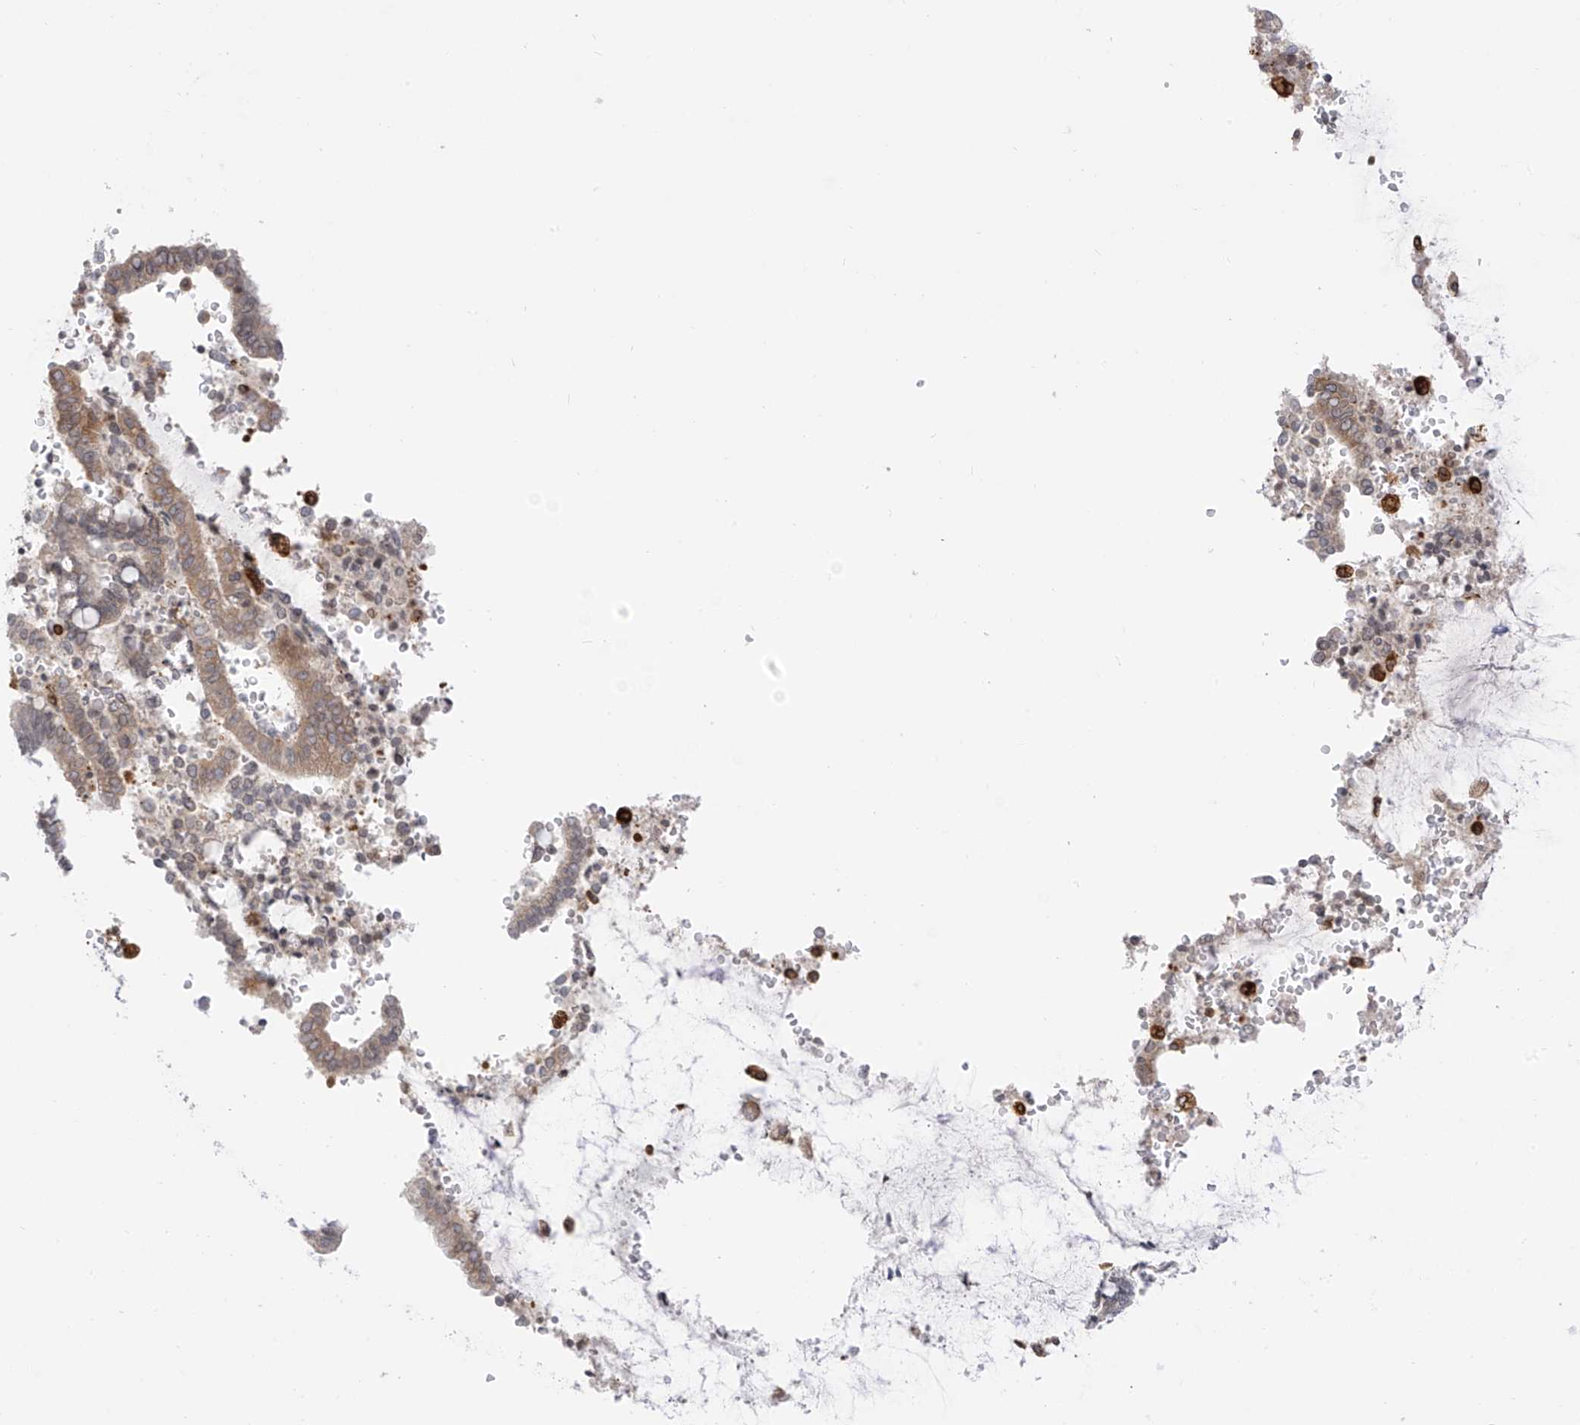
{"staining": {"intensity": "weak", "quantity": "25%-75%", "location": "cytoplasmic/membranous"}, "tissue": "cervical cancer", "cell_type": "Tumor cells", "image_type": "cancer", "snomed": [{"axis": "morphology", "description": "Adenocarcinoma, NOS"}, {"axis": "topography", "description": "Cervix"}], "caption": "Immunohistochemistry (IHC) (DAB (3,3'-diaminobenzidine)) staining of human cervical cancer (adenocarcinoma) displays weak cytoplasmic/membranous protein staining in about 25%-75% of tumor cells.", "gene": "TBXAS1", "patient": {"sex": "female", "age": 44}}